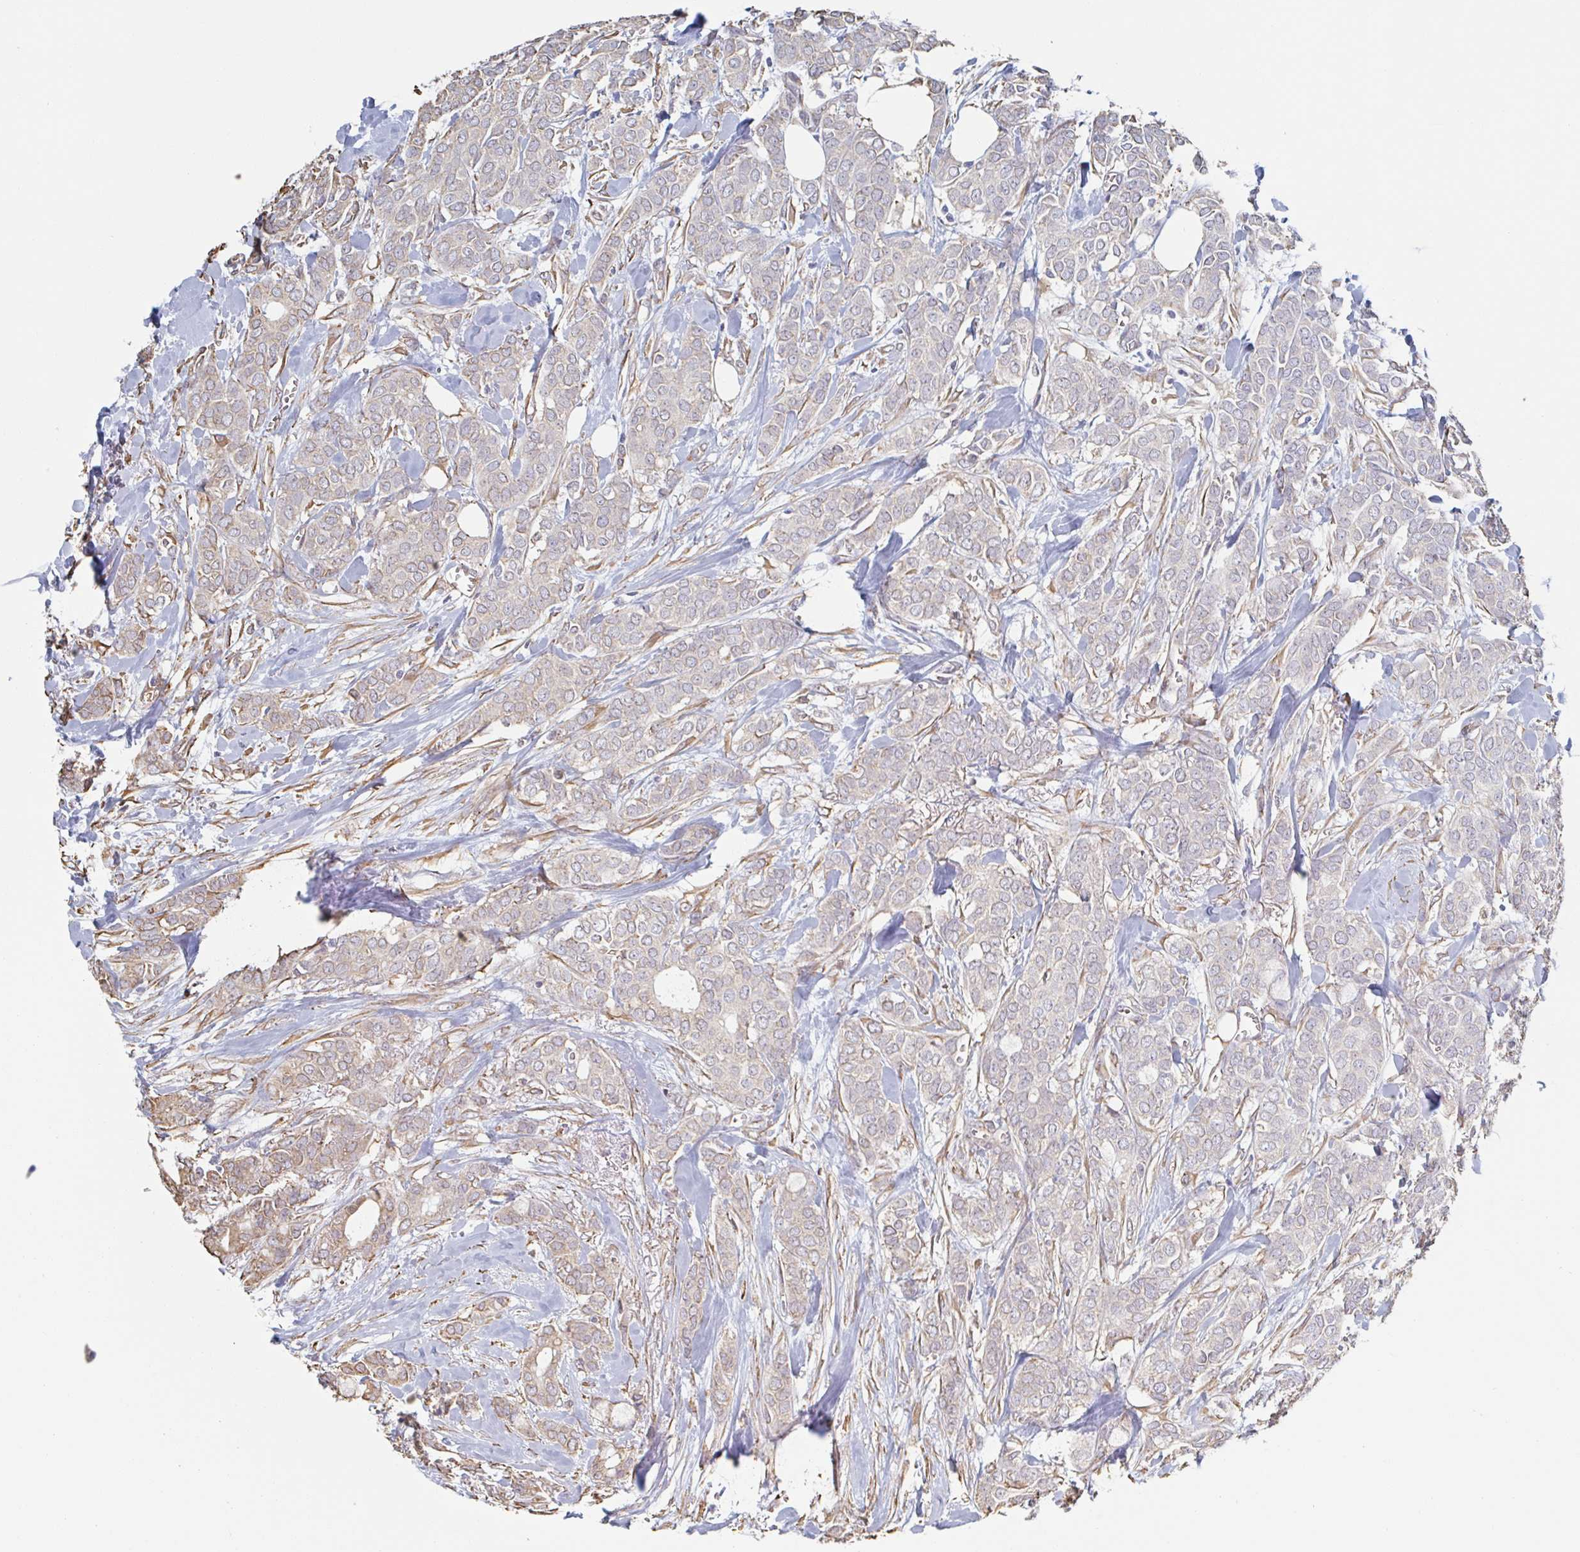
{"staining": {"intensity": "weak", "quantity": "25%-75%", "location": "cytoplasmic/membranous"}, "tissue": "breast cancer", "cell_type": "Tumor cells", "image_type": "cancer", "snomed": [{"axis": "morphology", "description": "Duct carcinoma"}, {"axis": "topography", "description": "Breast"}], "caption": "IHC micrograph of neoplastic tissue: human breast cancer (infiltrating ductal carcinoma) stained using immunohistochemistry reveals low levels of weak protein expression localized specifically in the cytoplasmic/membranous of tumor cells, appearing as a cytoplasmic/membranous brown color.", "gene": "RAB5IF", "patient": {"sex": "female", "age": 84}}